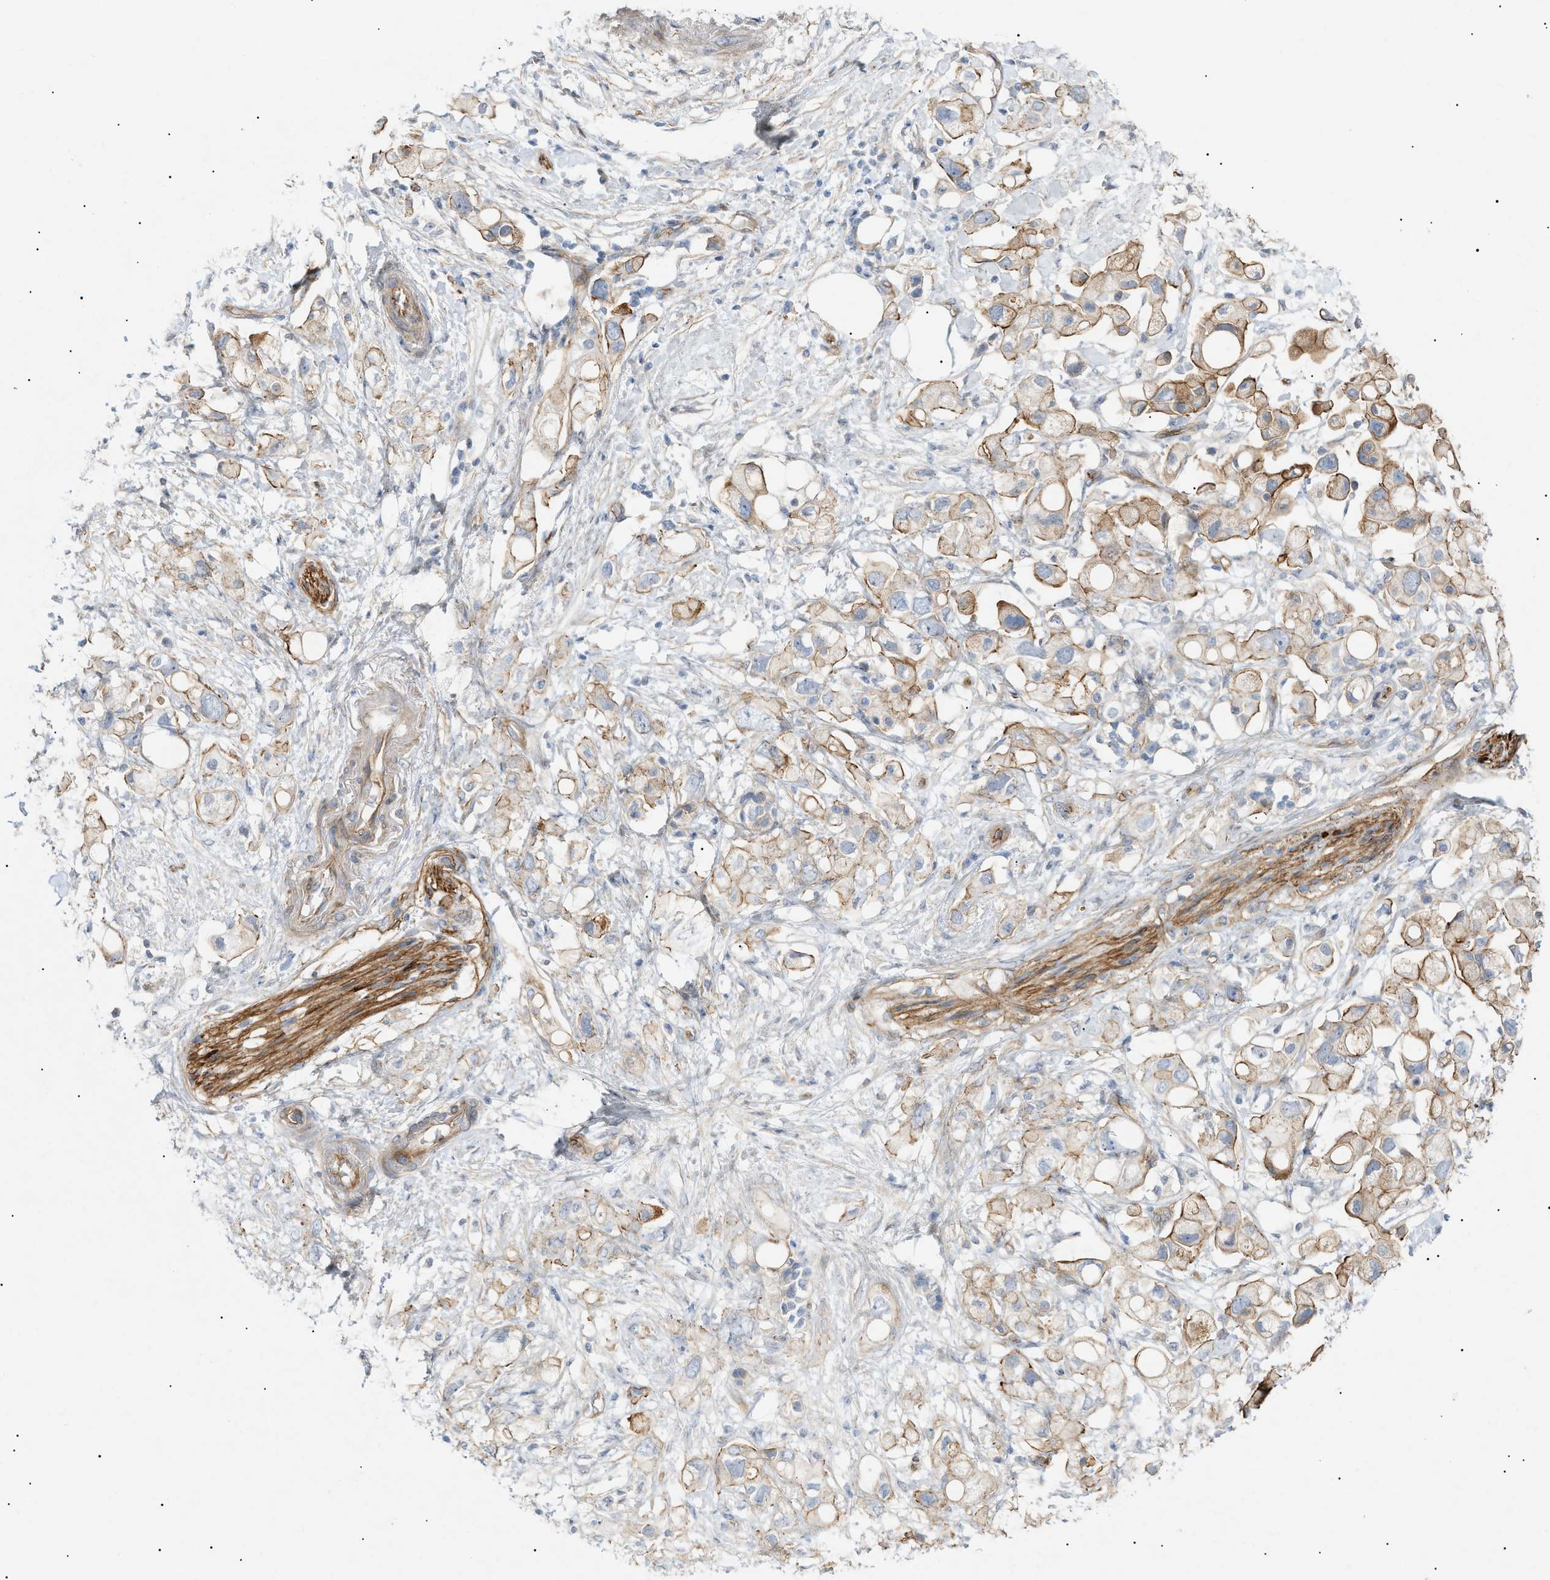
{"staining": {"intensity": "moderate", "quantity": "25%-75%", "location": "cytoplasmic/membranous"}, "tissue": "pancreatic cancer", "cell_type": "Tumor cells", "image_type": "cancer", "snomed": [{"axis": "morphology", "description": "Adenocarcinoma, NOS"}, {"axis": "topography", "description": "Pancreas"}], "caption": "DAB immunohistochemical staining of adenocarcinoma (pancreatic) demonstrates moderate cytoplasmic/membranous protein staining in approximately 25%-75% of tumor cells. Using DAB (3,3'-diaminobenzidine) (brown) and hematoxylin (blue) stains, captured at high magnification using brightfield microscopy.", "gene": "ZFHX2", "patient": {"sex": "female", "age": 56}}